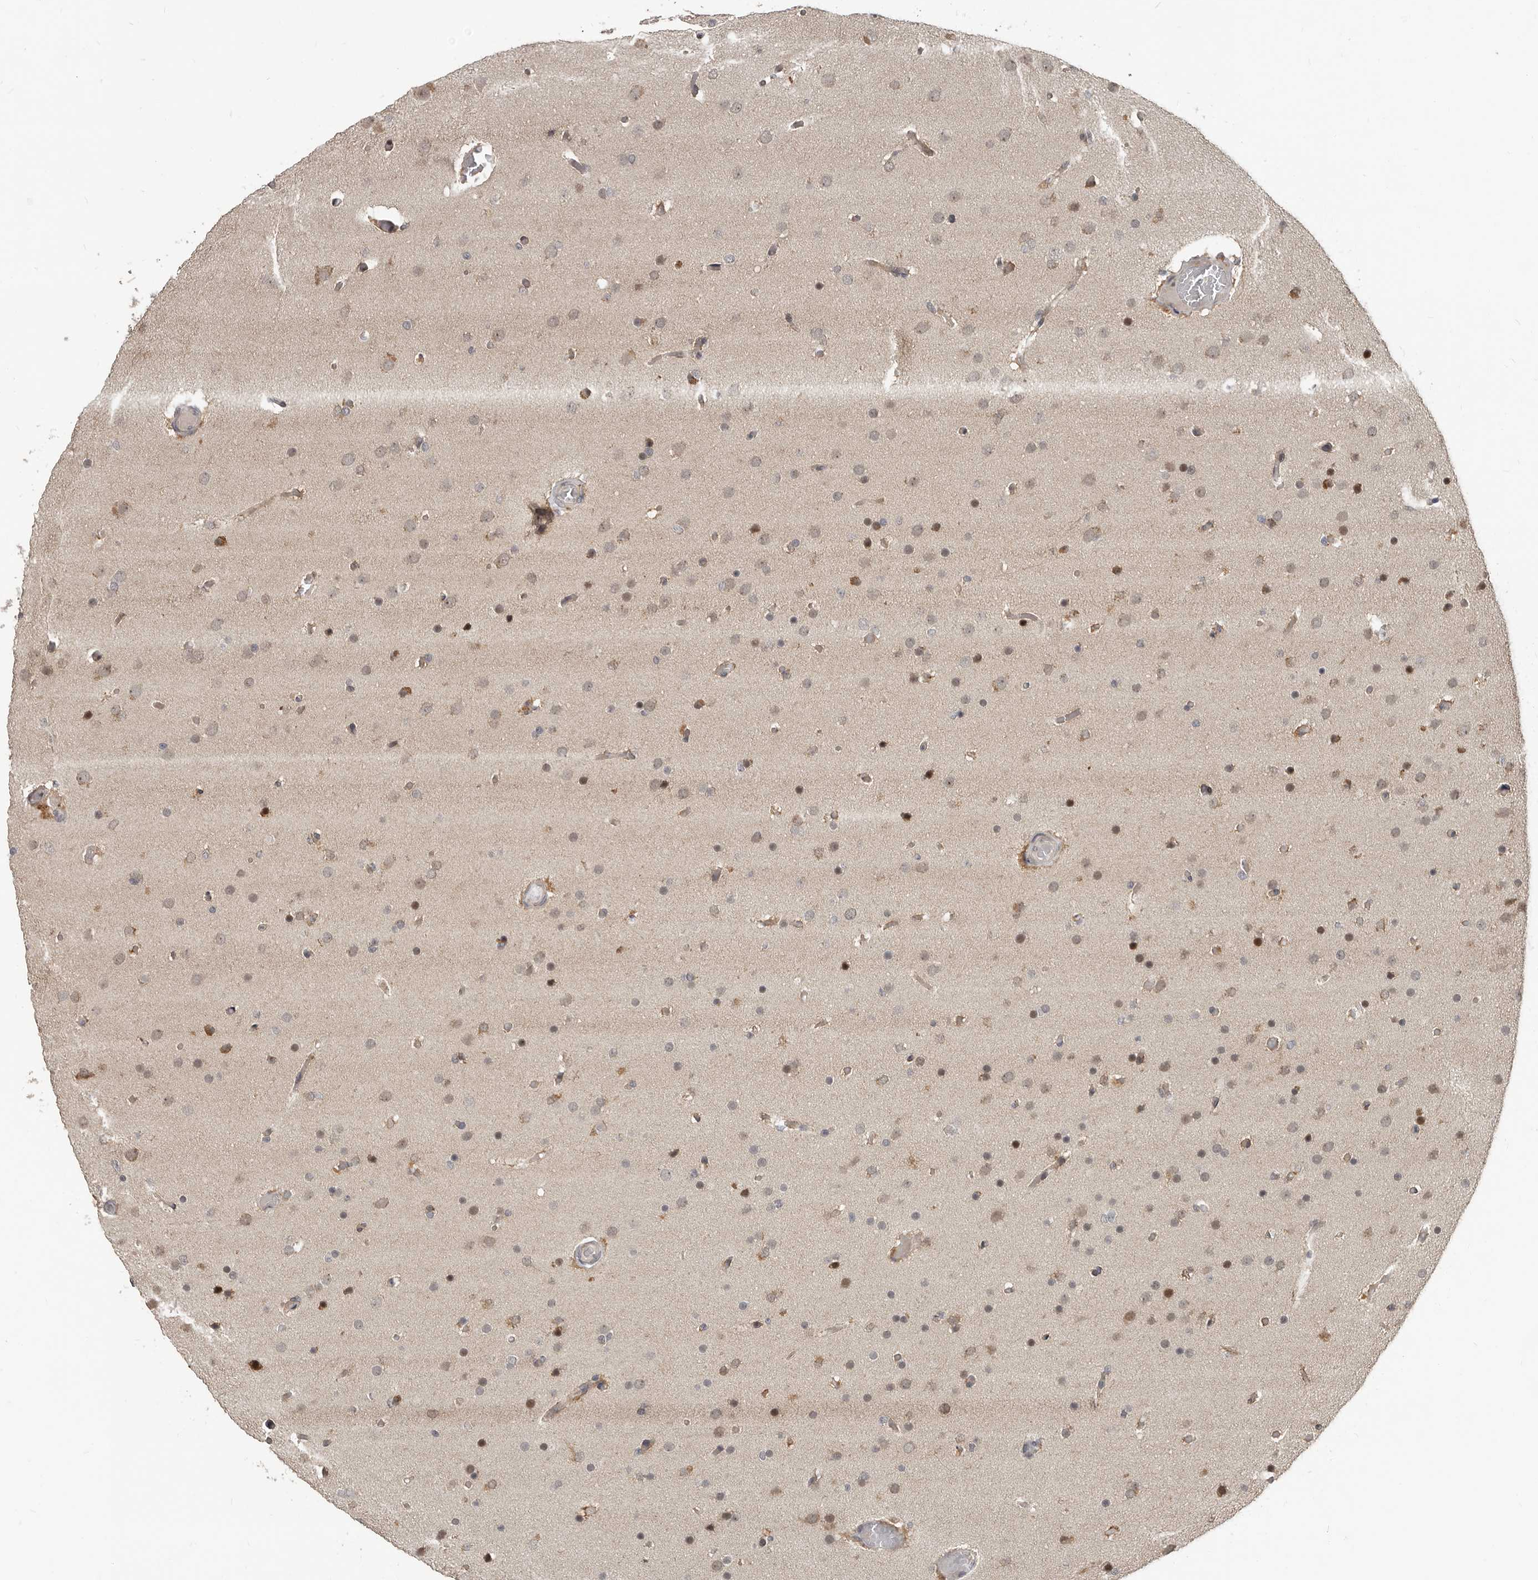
{"staining": {"intensity": "moderate", "quantity": "<25%", "location": "nuclear"}, "tissue": "glioma", "cell_type": "Tumor cells", "image_type": "cancer", "snomed": [{"axis": "morphology", "description": "Glioma, malignant, High grade"}, {"axis": "topography", "description": "Cerebral cortex"}], "caption": "This histopathology image exhibits immunohistochemistry staining of glioma, with low moderate nuclear staining in approximately <25% of tumor cells.", "gene": "APOL6", "patient": {"sex": "female", "age": 36}}